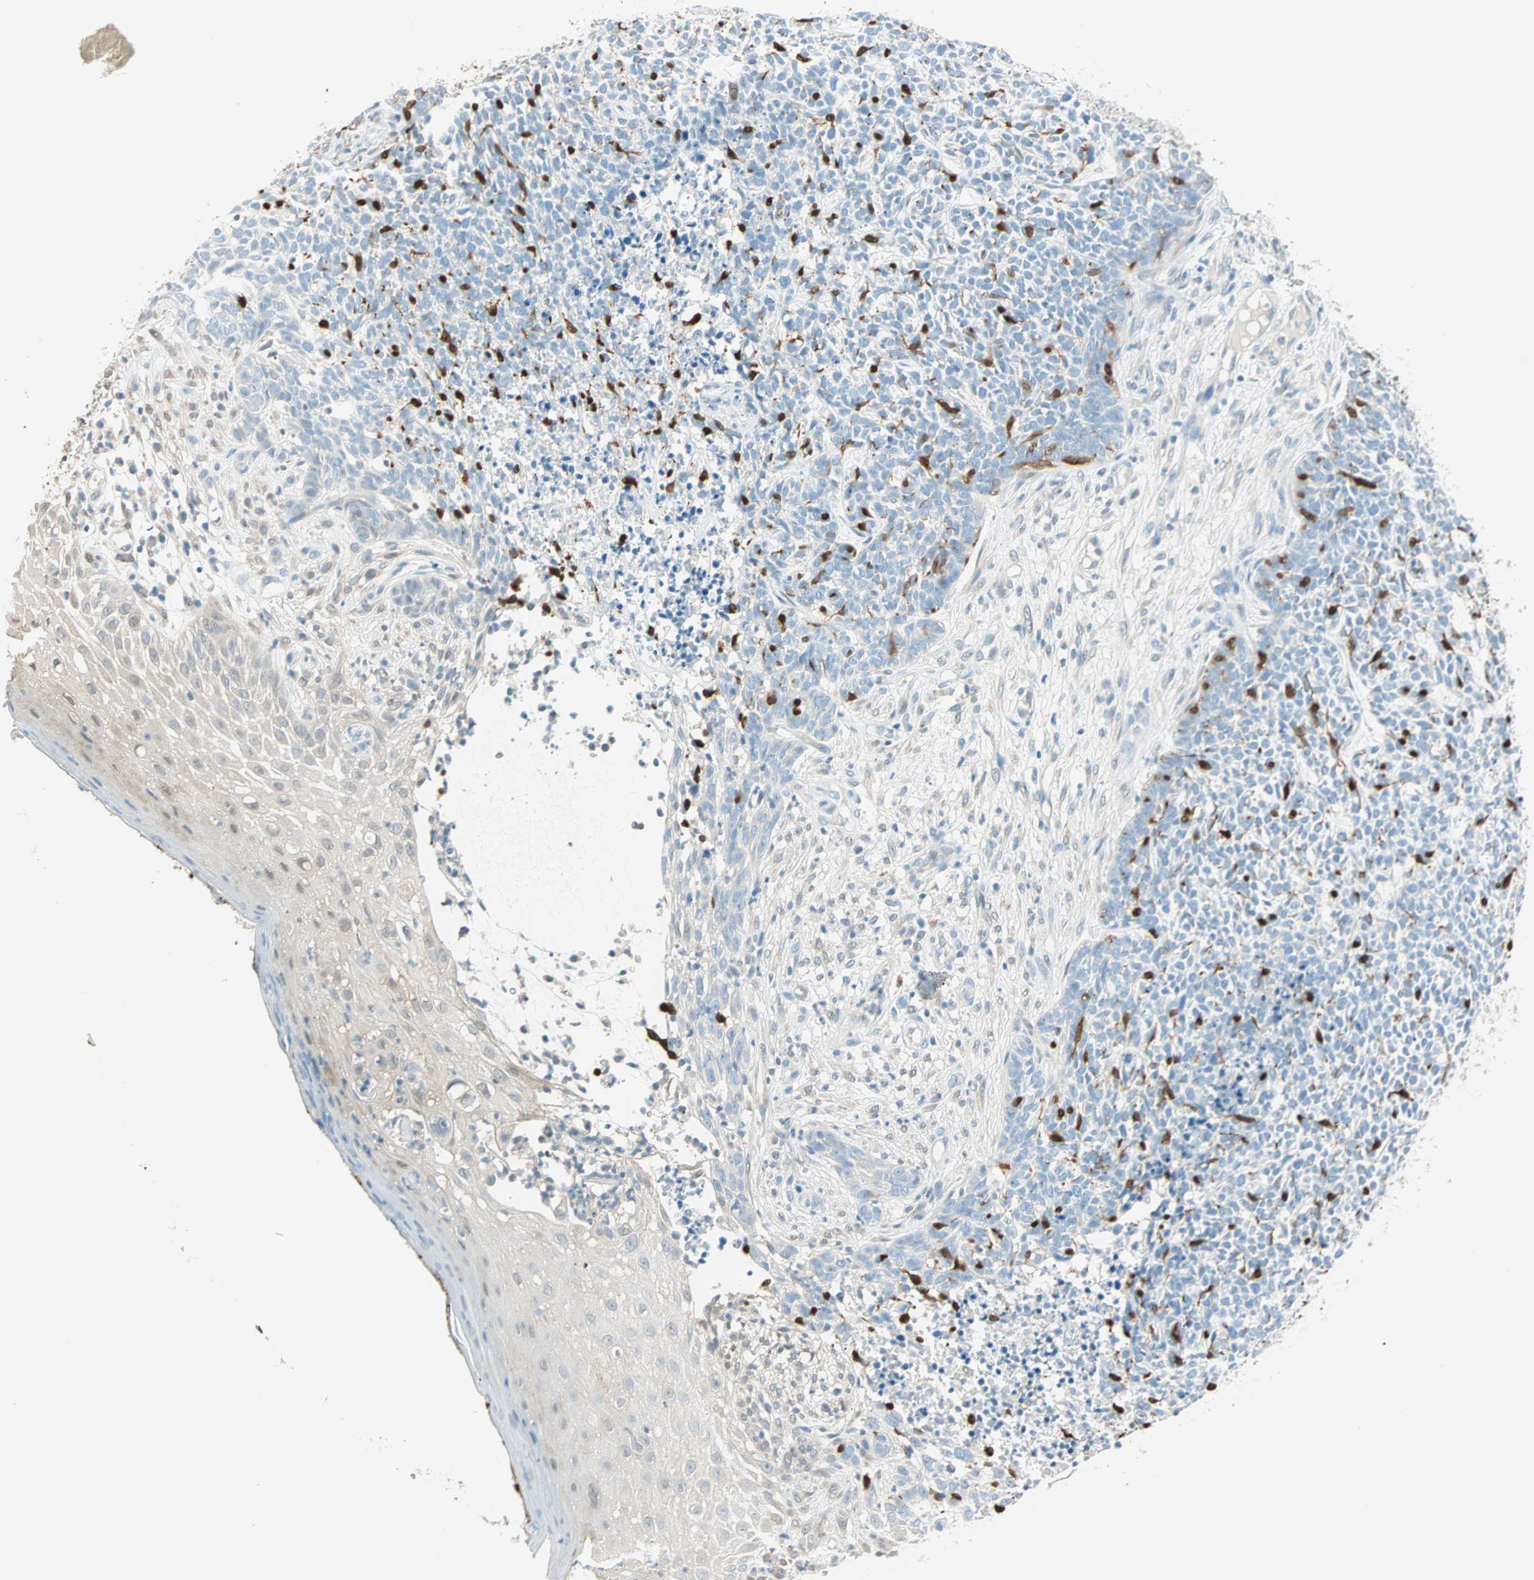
{"staining": {"intensity": "negative", "quantity": "none", "location": "none"}, "tissue": "skin cancer", "cell_type": "Tumor cells", "image_type": "cancer", "snomed": [{"axis": "morphology", "description": "Basal cell carcinoma"}, {"axis": "topography", "description": "Skin"}], "caption": "The immunohistochemistry image has no significant staining in tumor cells of skin basal cell carcinoma tissue. (Brightfield microscopy of DAB immunohistochemistry (IHC) at high magnification).", "gene": "S100A1", "patient": {"sex": "female", "age": 84}}